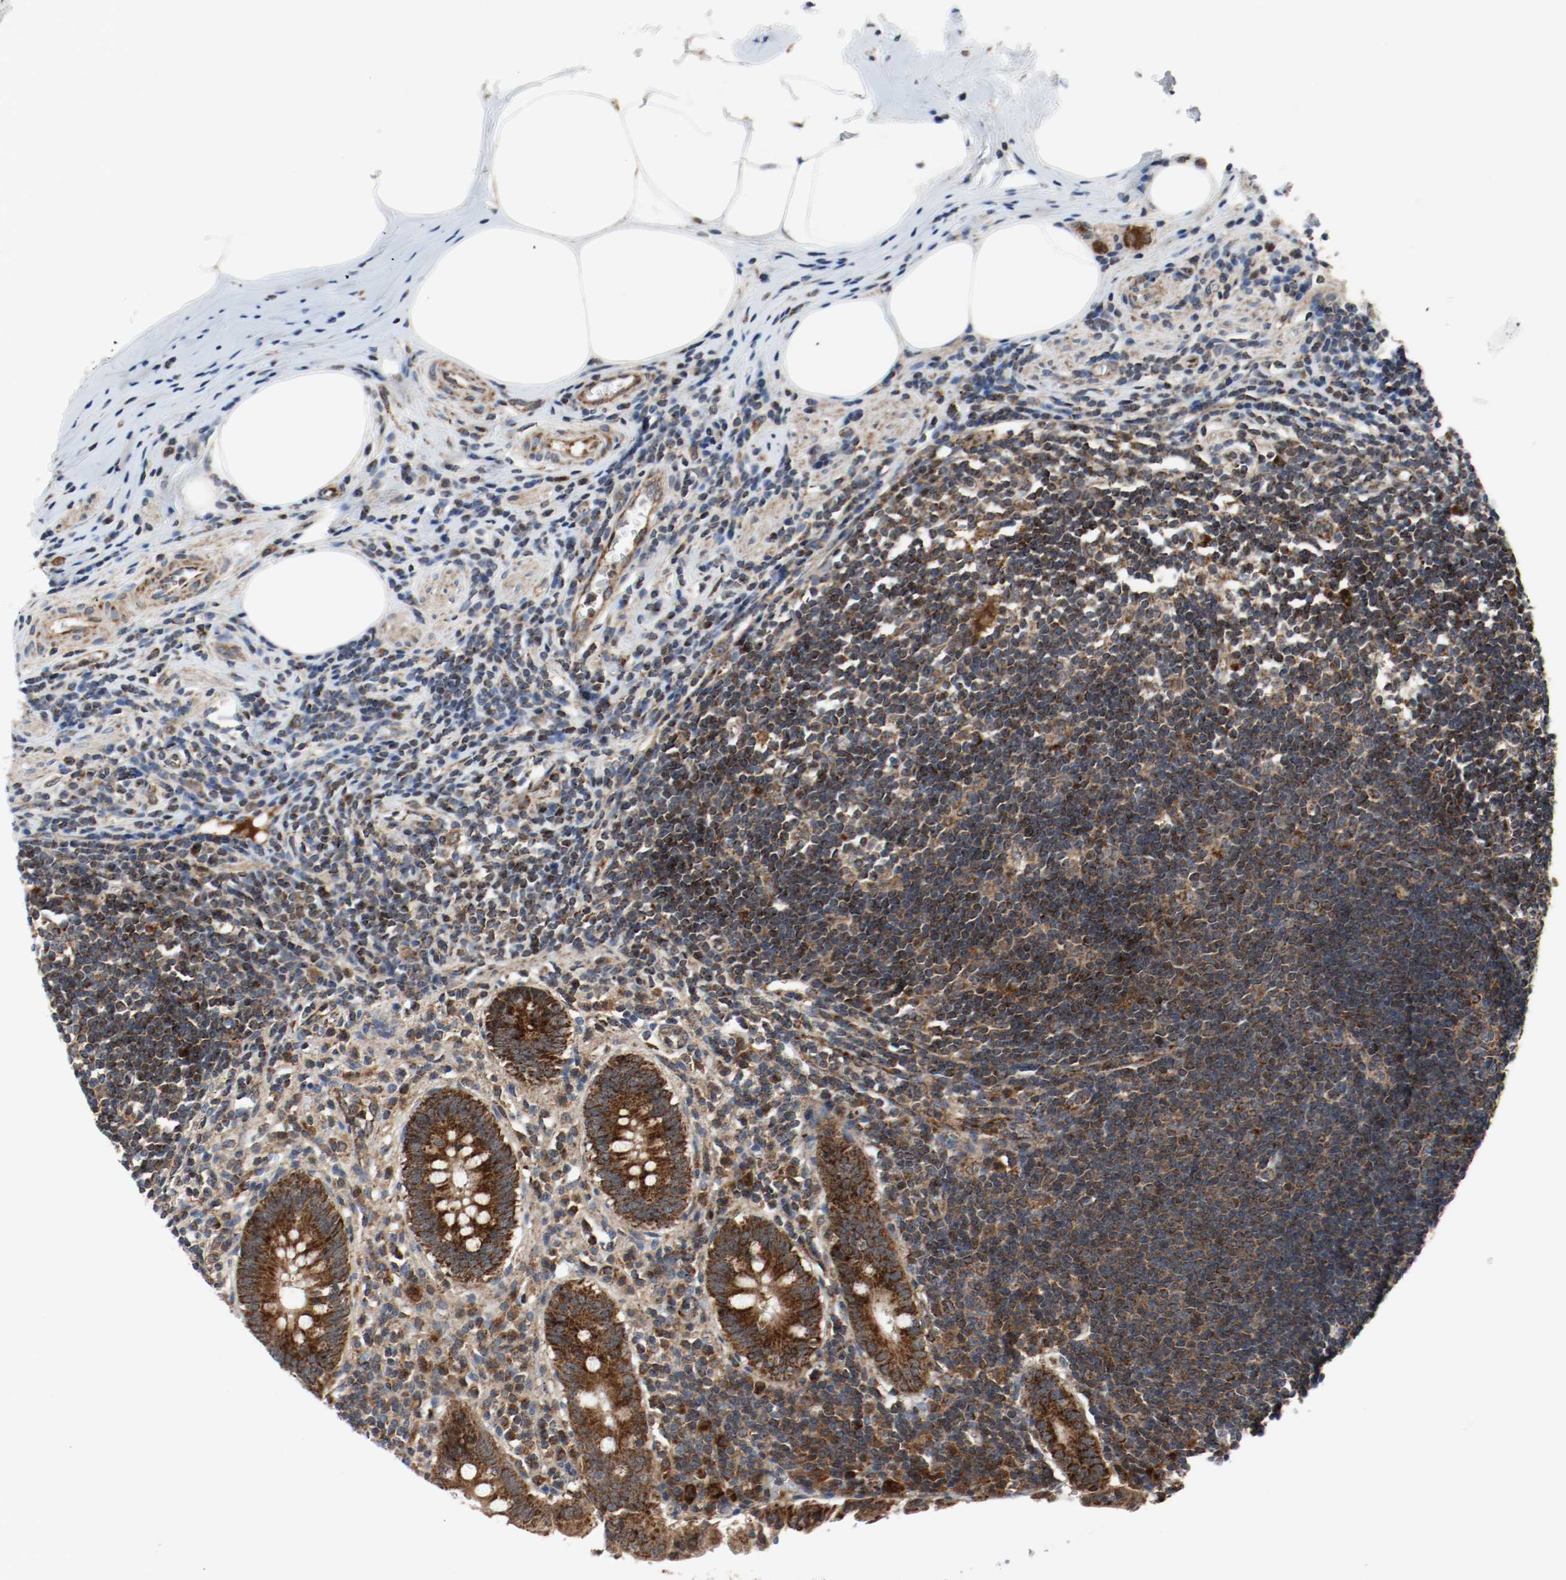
{"staining": {"intensity": "strong", "quantity": ">75%", "location": "cytoplasmic/membranous"}, "tissue": "appendix", "cell_type": "Glandular cells", "image_type": "normal", "snomed": [{"axis": "morphology", "description": "Normal tissue, NOS"}, {"axis": "topography", "description": "Appendix"}], "caption": "An immunohistochemistry photomicrograph of benign tissue is shown. Protein staining in brown labels strong cytoplasmic/membranous positivity in appendix within glandular cells. (DAB = brown stain, brightfield microscopy at high magnification).", "gene": "TXNRD1", "patient": {"sex": "female", "age": 50}}